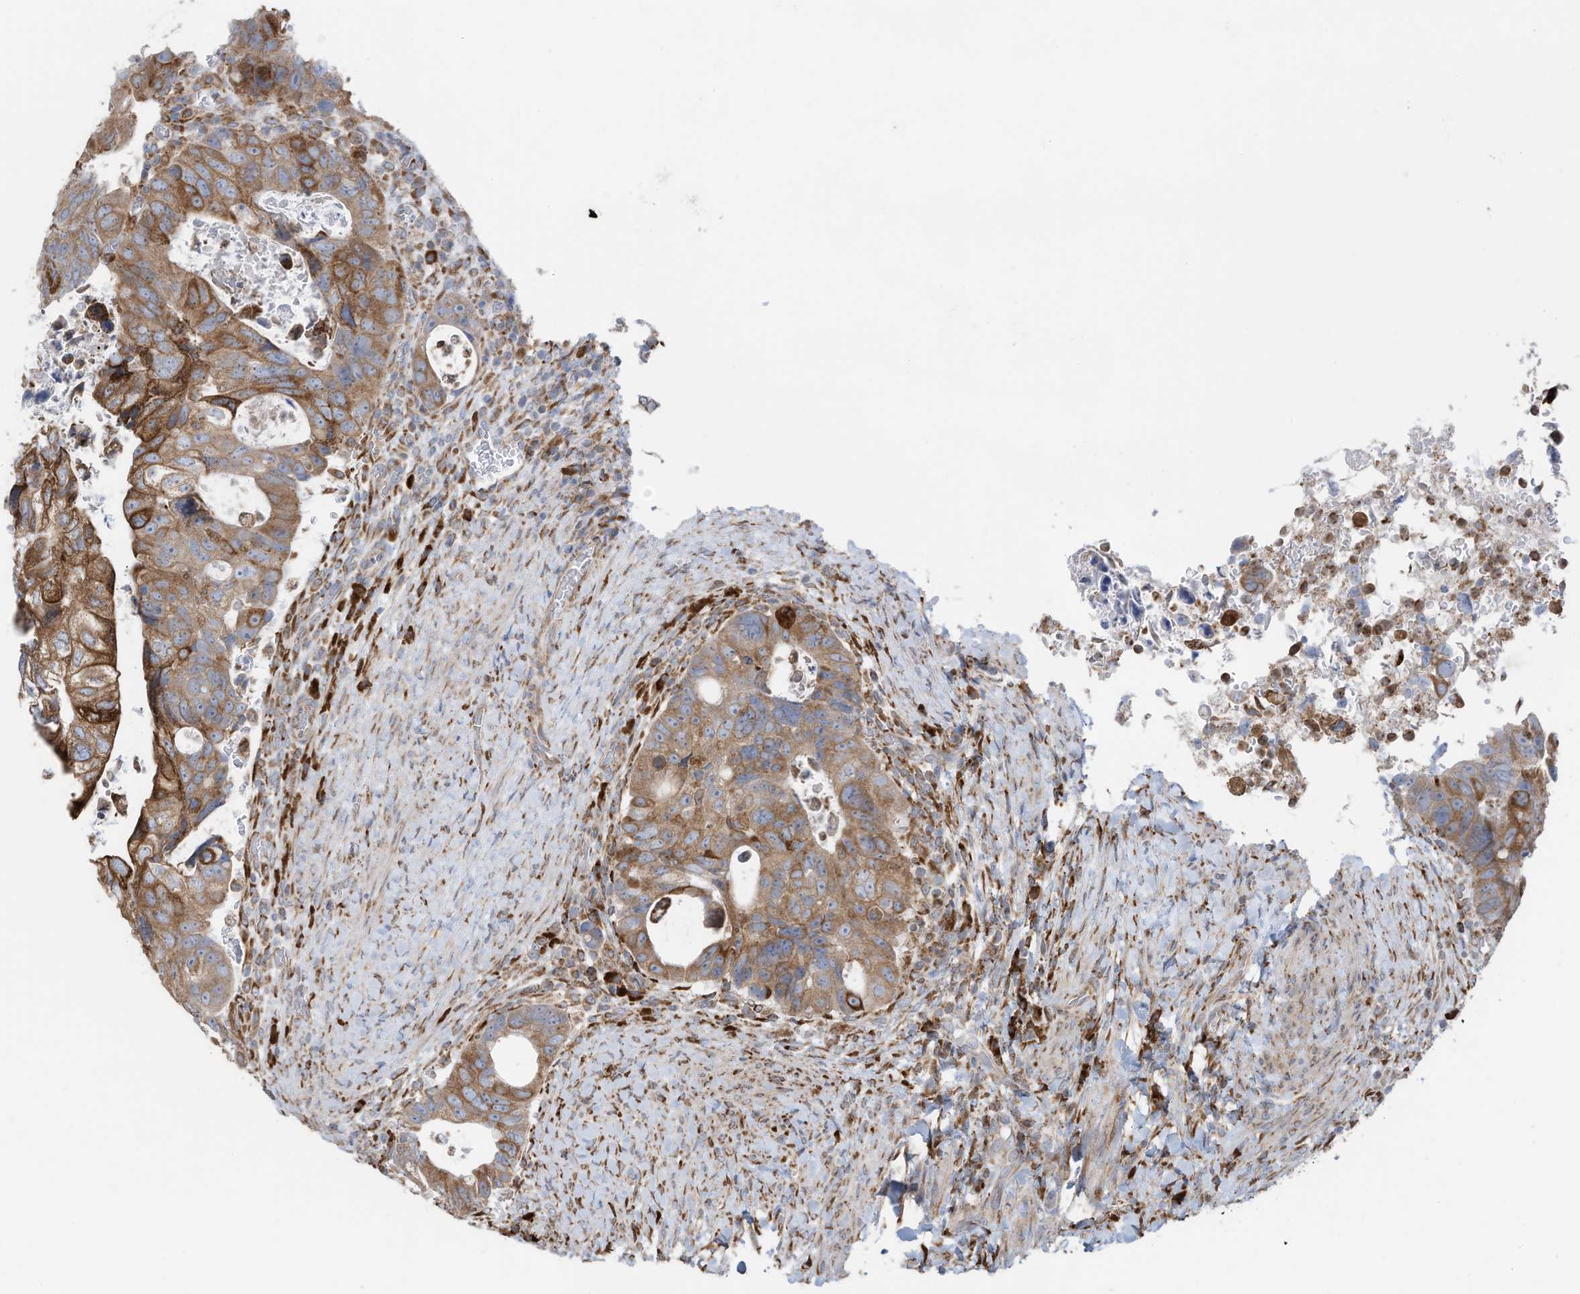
{"staining": {"intensity": "strong", "quantity": "25%-75%", "location": "cytoplasmic/membranous"}, "tissue": "colorectal cancer", "cell_type": "Tumor cells", "image_type": "cancer", "snomed": [{"axis": "morphology", "description": "Adenocarcinoma, NOS"}, {"axis": "topography", "description": "Rectum"}], "caption": "Immunohistochemistry (IHC) image of human adenocarcinoma (colorectal) stained for a protein (brown), which exhibits high levels of strong cytoplasmic/membranous staining in approximately 25%-75% of tumor cells.", "gene": "ZNF354C", "patient": {"sex": "male", "age": 59}}